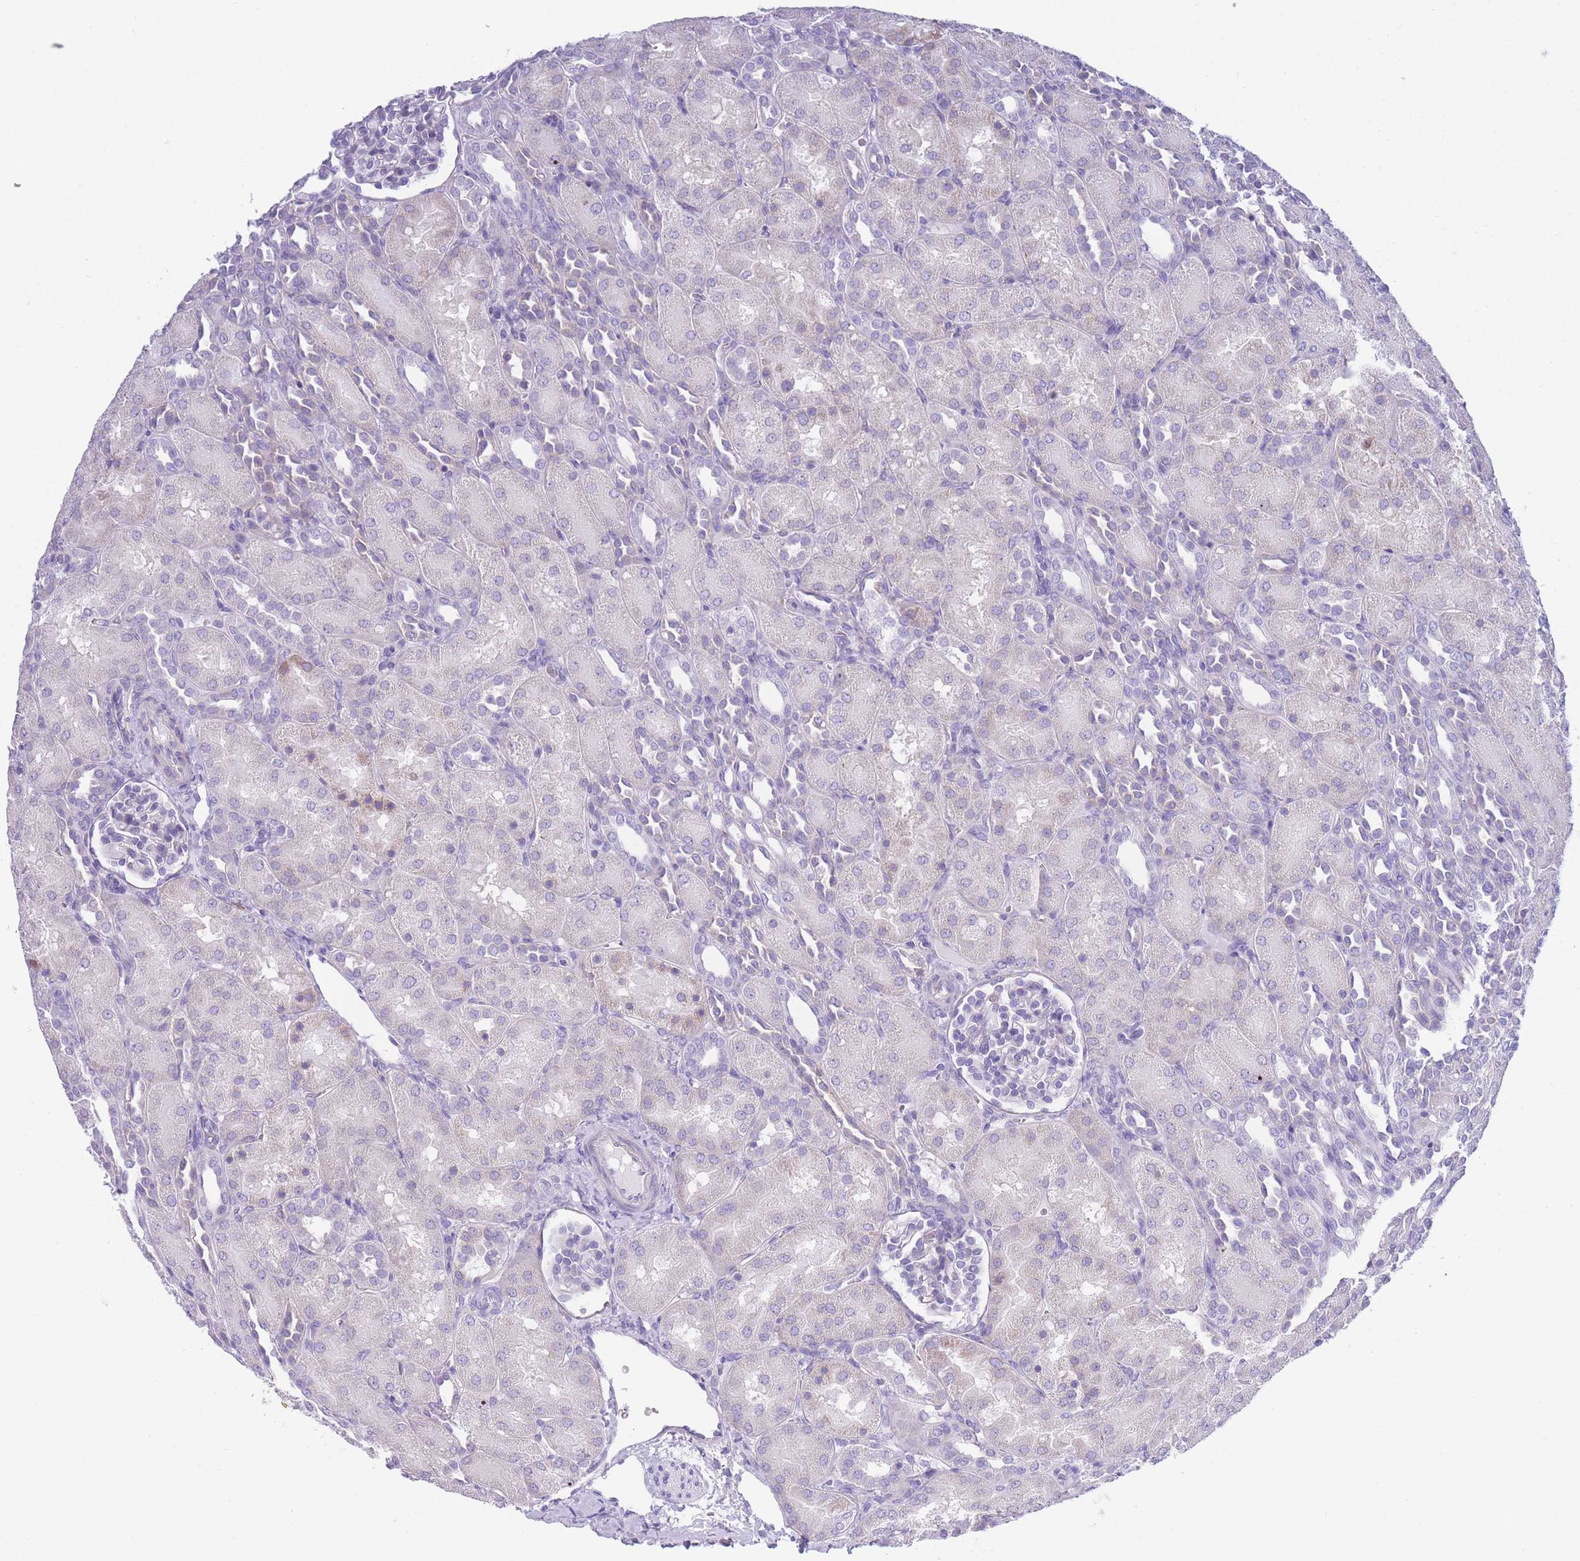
{"staining": {"intensity": "negative", "quantity": "none", "location": "none"}, "tissue": "kidney", "cell_type": "Cells in glomeruli", "image_type": "normal", "snomed": [{"axis": "morphology", "description": "Normal tissue, NOS"}, {"axis": "topography", "description": "Kidney"}], "caption": "IHC of normal kidney displays no positivity in cells in glomeruli. The staining was performed using DAB to visualize the protein expression in brown, while the nuclei were stained in blue with hematoxylin (Magnification: 20x).", "gene": "XKR8", "patient": {"sex": "male", "age": 1}}